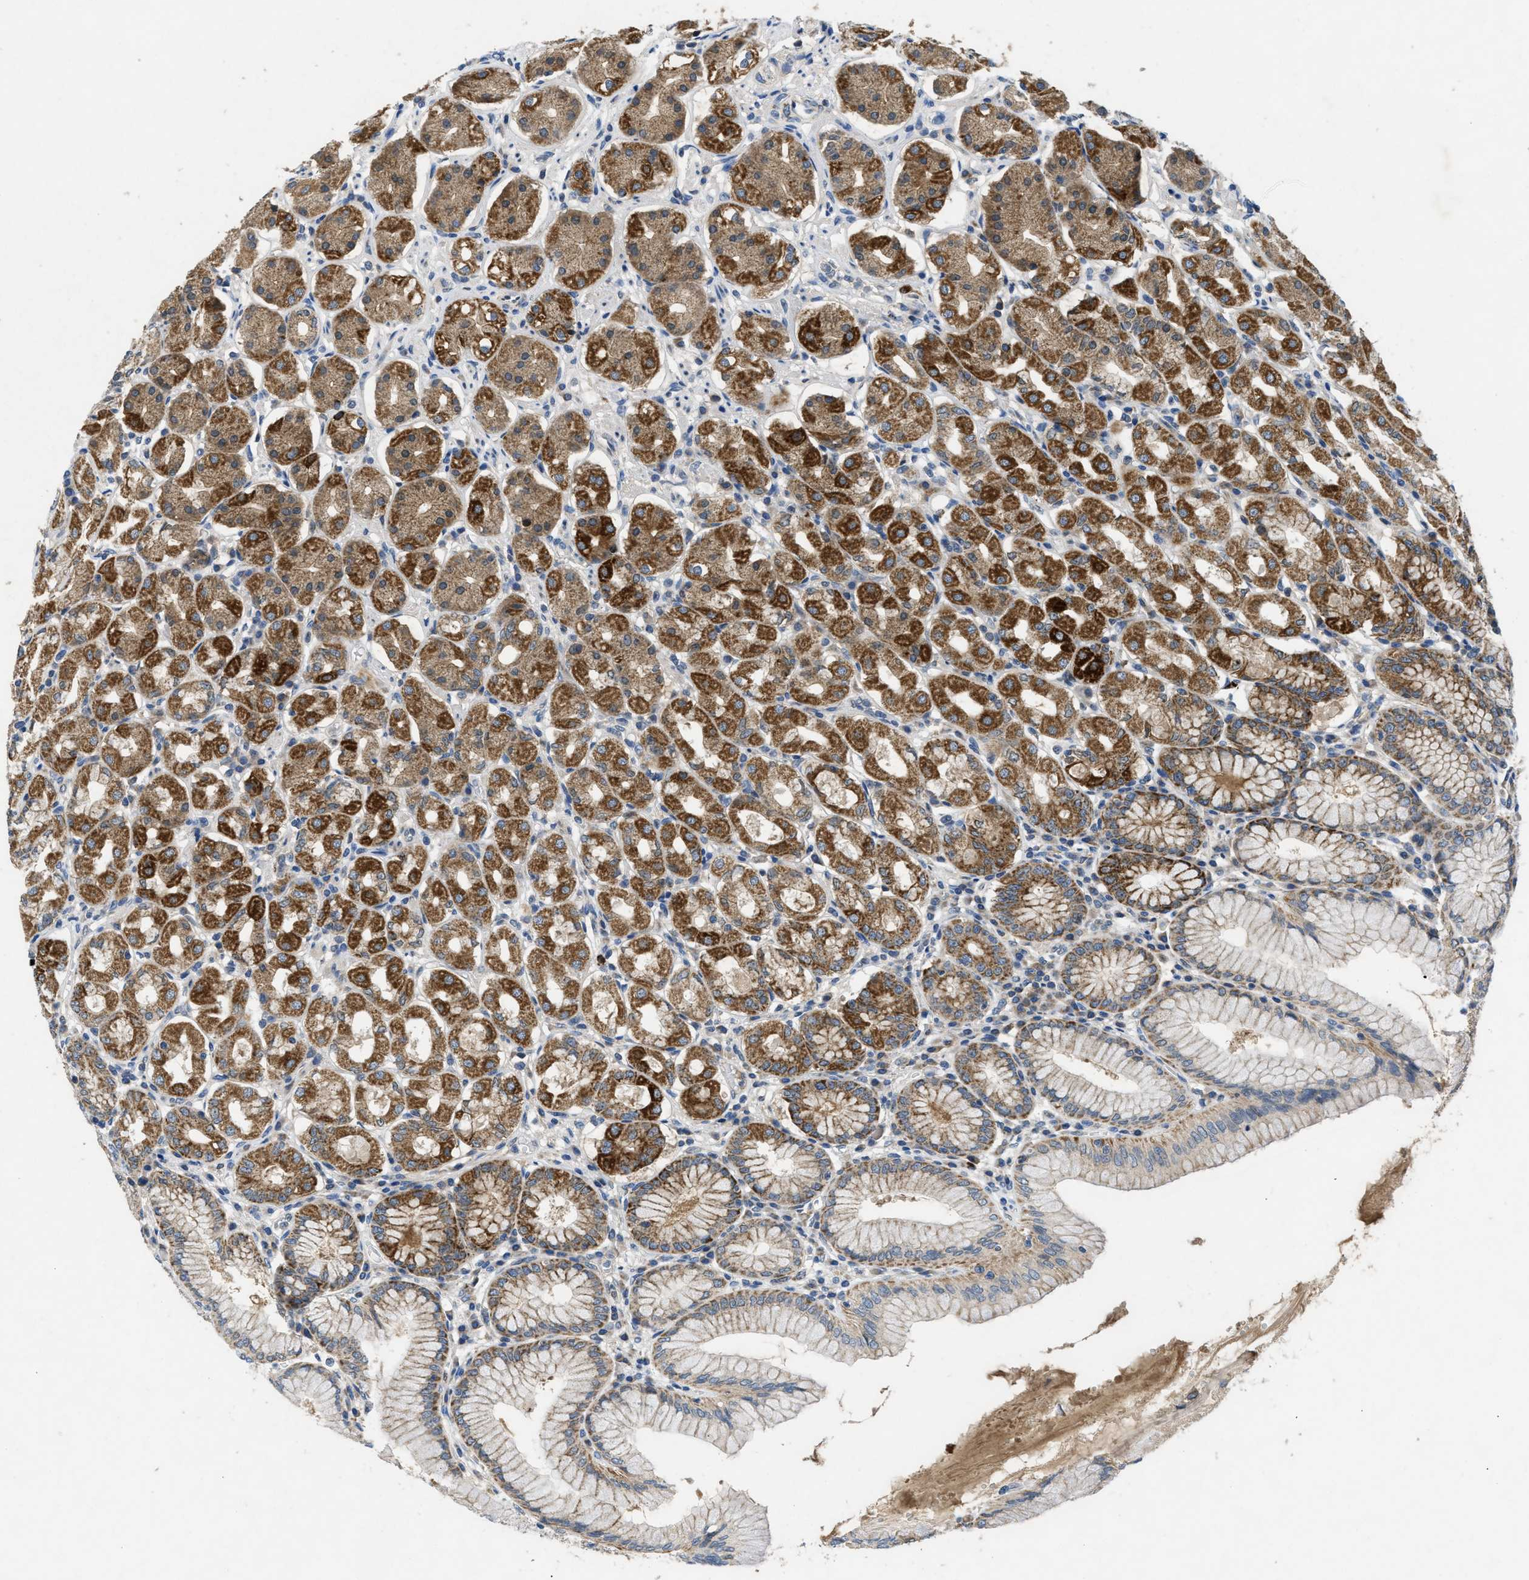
{"staining": {"intensity": "strong", "quantity": ">75%", "location": "cytoplasmic/membranous"}, "tissue": "stomach", "cell_type": "Glandular cells", "image_type": "normal", "snomed": [{"axis": "morphology", "description": "Normal tissue, NOS"}, {"axis": "topography", "description": "Stomach"}, {"axis": "topography", "description": "Stomach, lower"}], "caption": "Strong cytoplasmic/membranous protein expression is appreciated in about >75% of glandular cells in stomach.", "gene": "PNKD", "patient": {"sex": "female", "age": 56}}